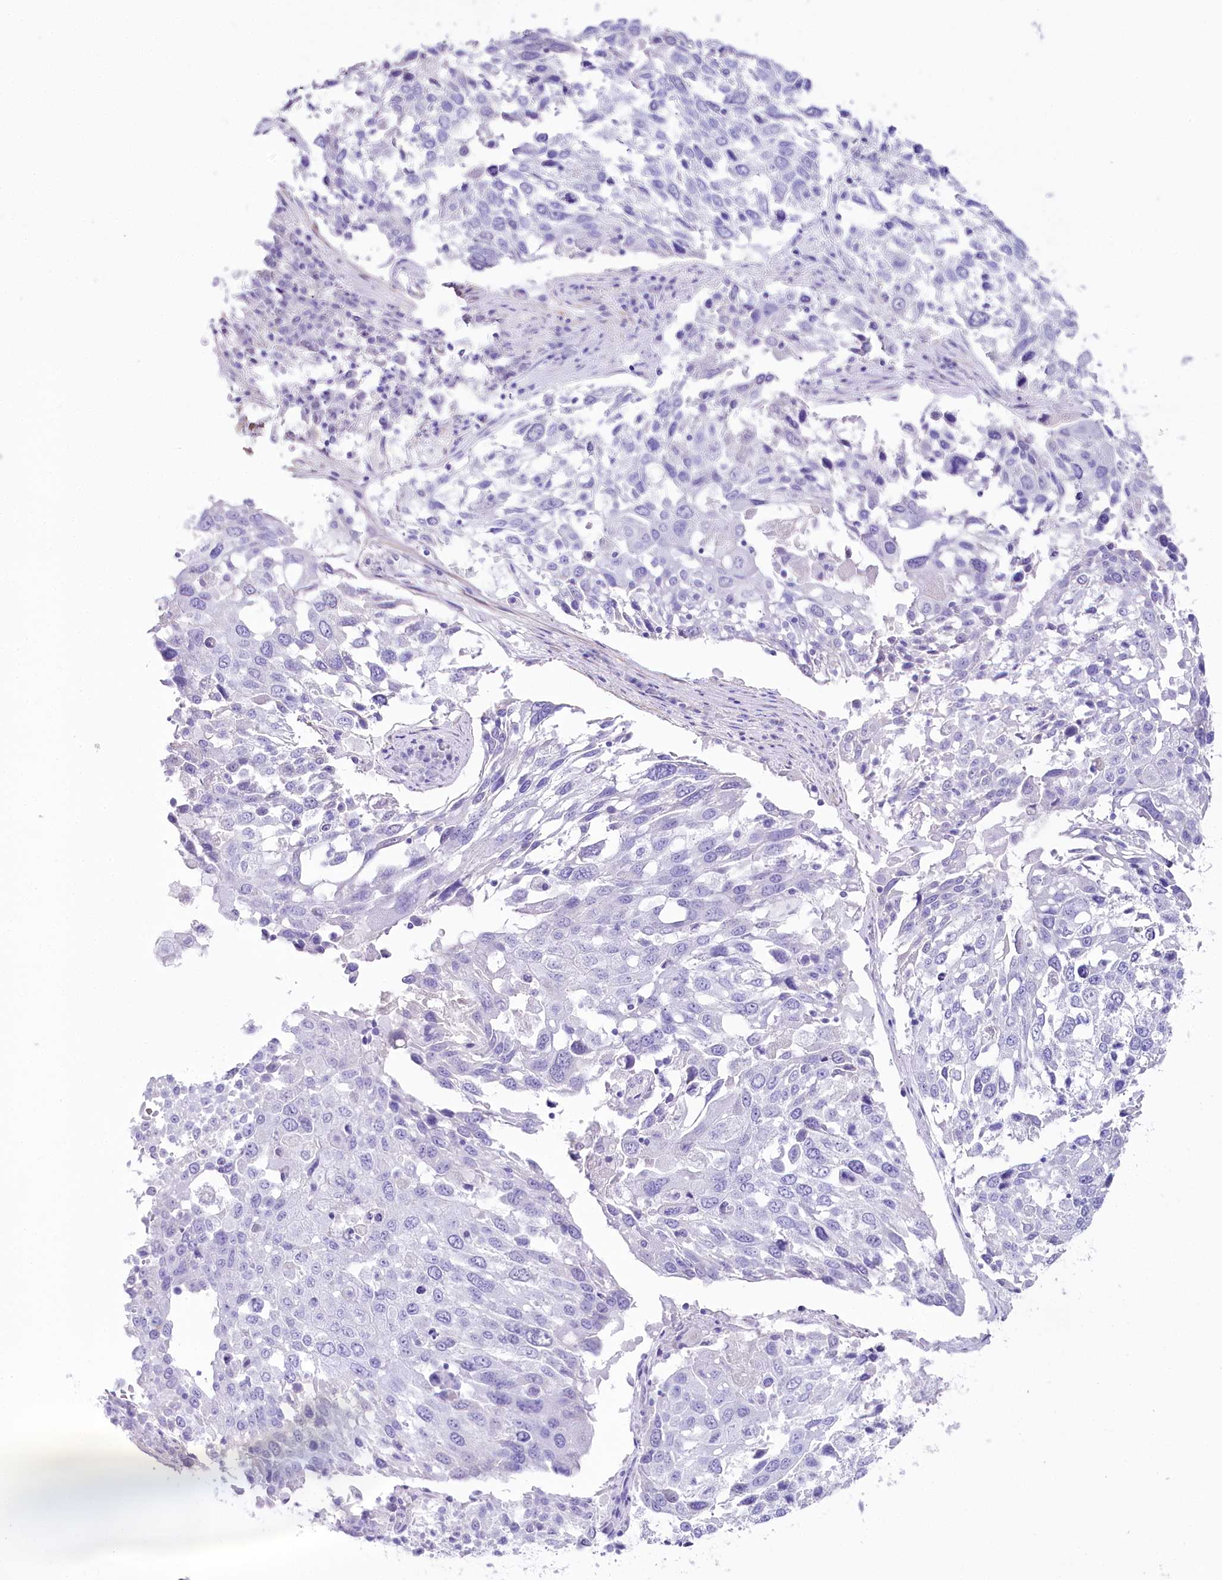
{"staining": {"intensity": "negative", "quantity": "none", "location": "none"}, "tissue": "lung cancer", "cell_type": "Tumor cells", "image_type": "cancer", "snomed": [{"axis": "morphology", "description": "Squamous cell carcinoma, NOS"}, {"axis": "topography", "description": "Lung"}], "caption": "Image shows no protein expression in tumor cells of lung squamous cell carcinoma tissue.", "gene": "CSN3", "patient": {"sex": "male", "age": 65}}